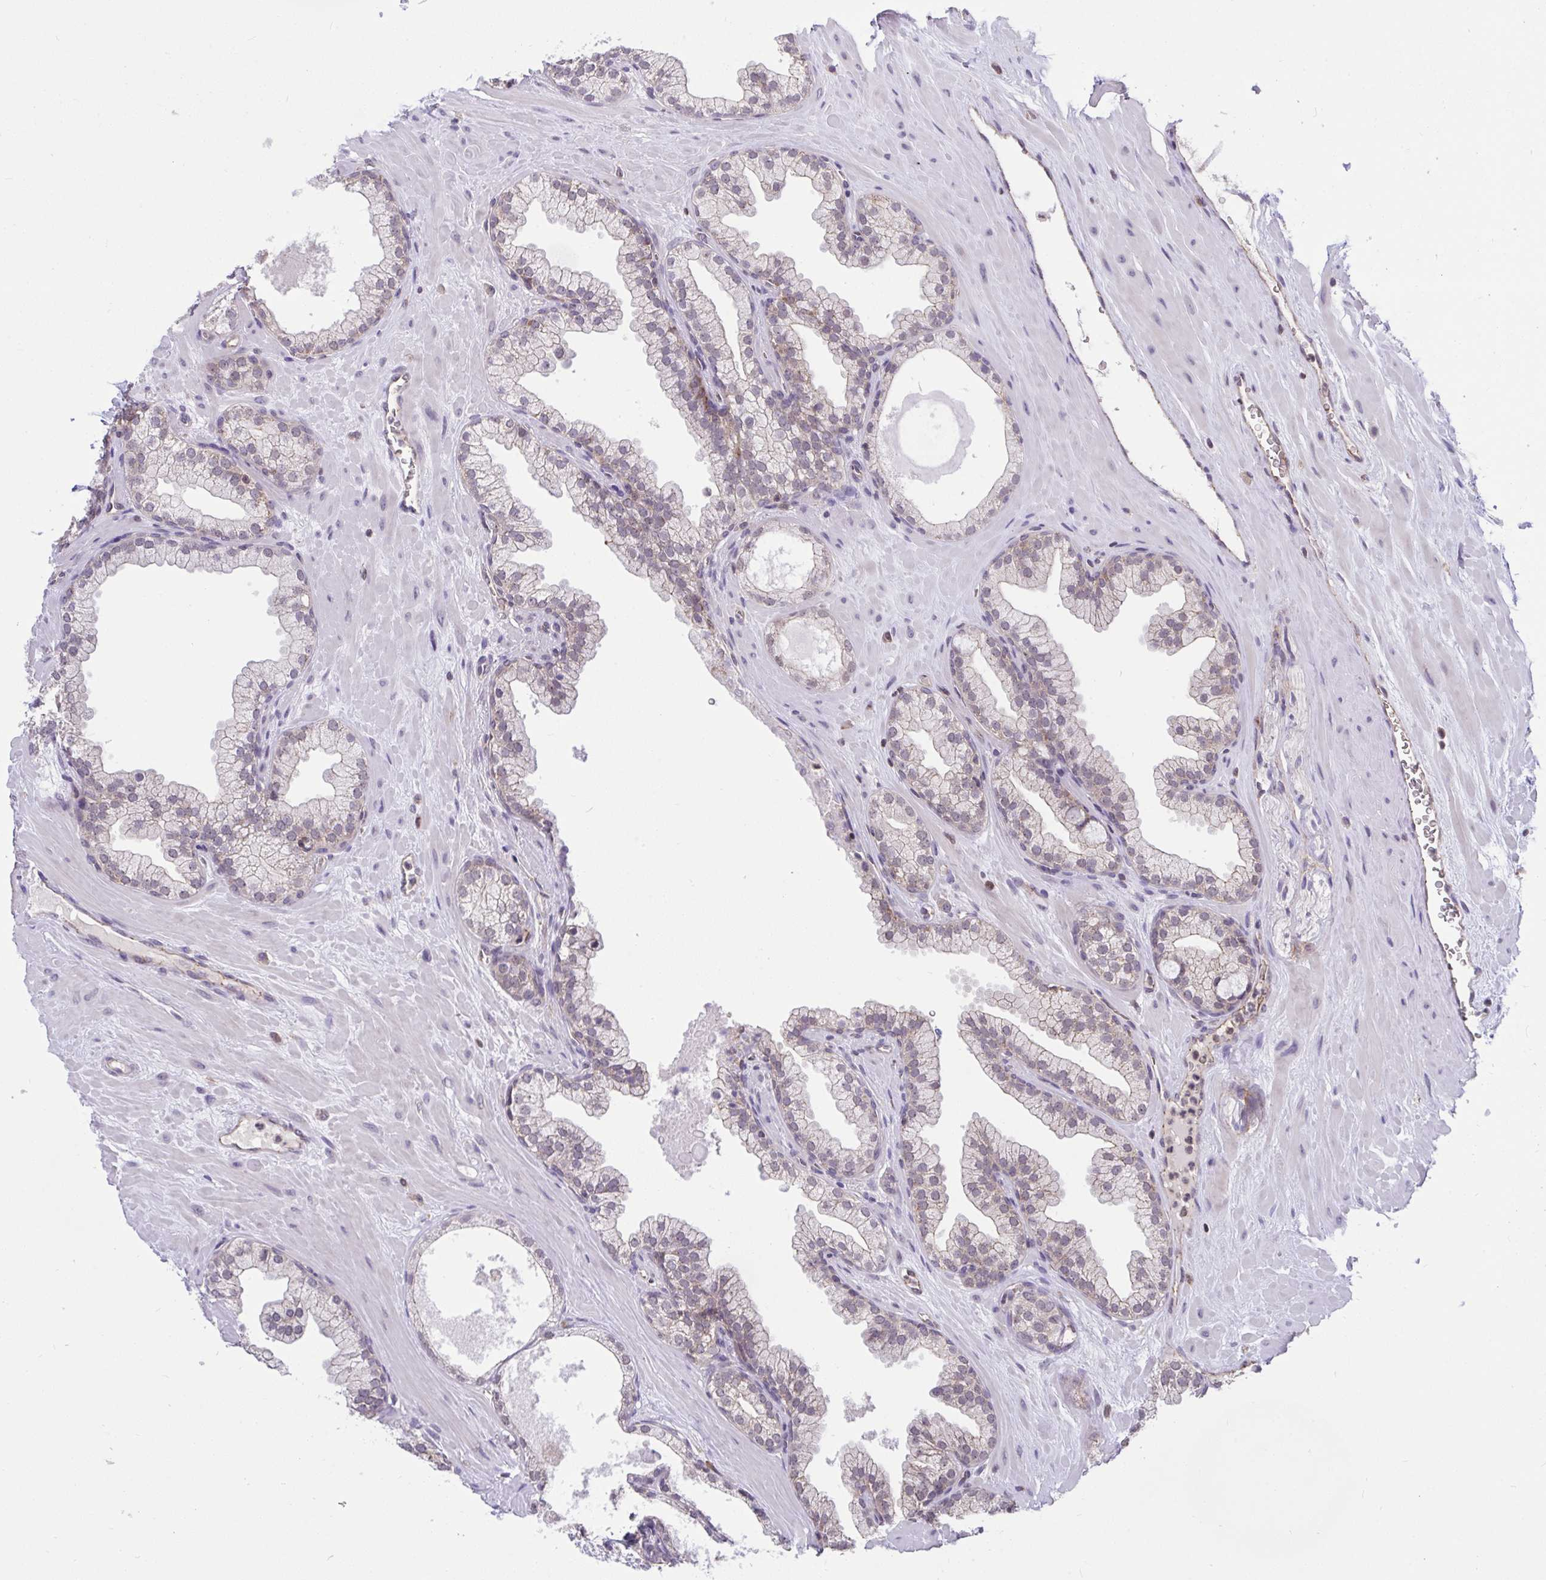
{"staining": {"intensity": "weak", "quantity": "<25%", "location": "cytoplasmic/membranous"}, "tissue": "prostate", "cell_type": "Glandular cells", "image_type": "normal", "snomed": [{"axis": "morphology", "description": "Normal tissue, NOS"}, {"axis": "topography", "description": "Prostate"}, {"axis": "topography", "description": "Peripheral nerve tissue"}], "caption": "Immunohistochemical staining of normal prostate shows no significant expression in glandular cells.", "gene": "PPP1CA", "patient": {"sex": "male", "age": 61}}